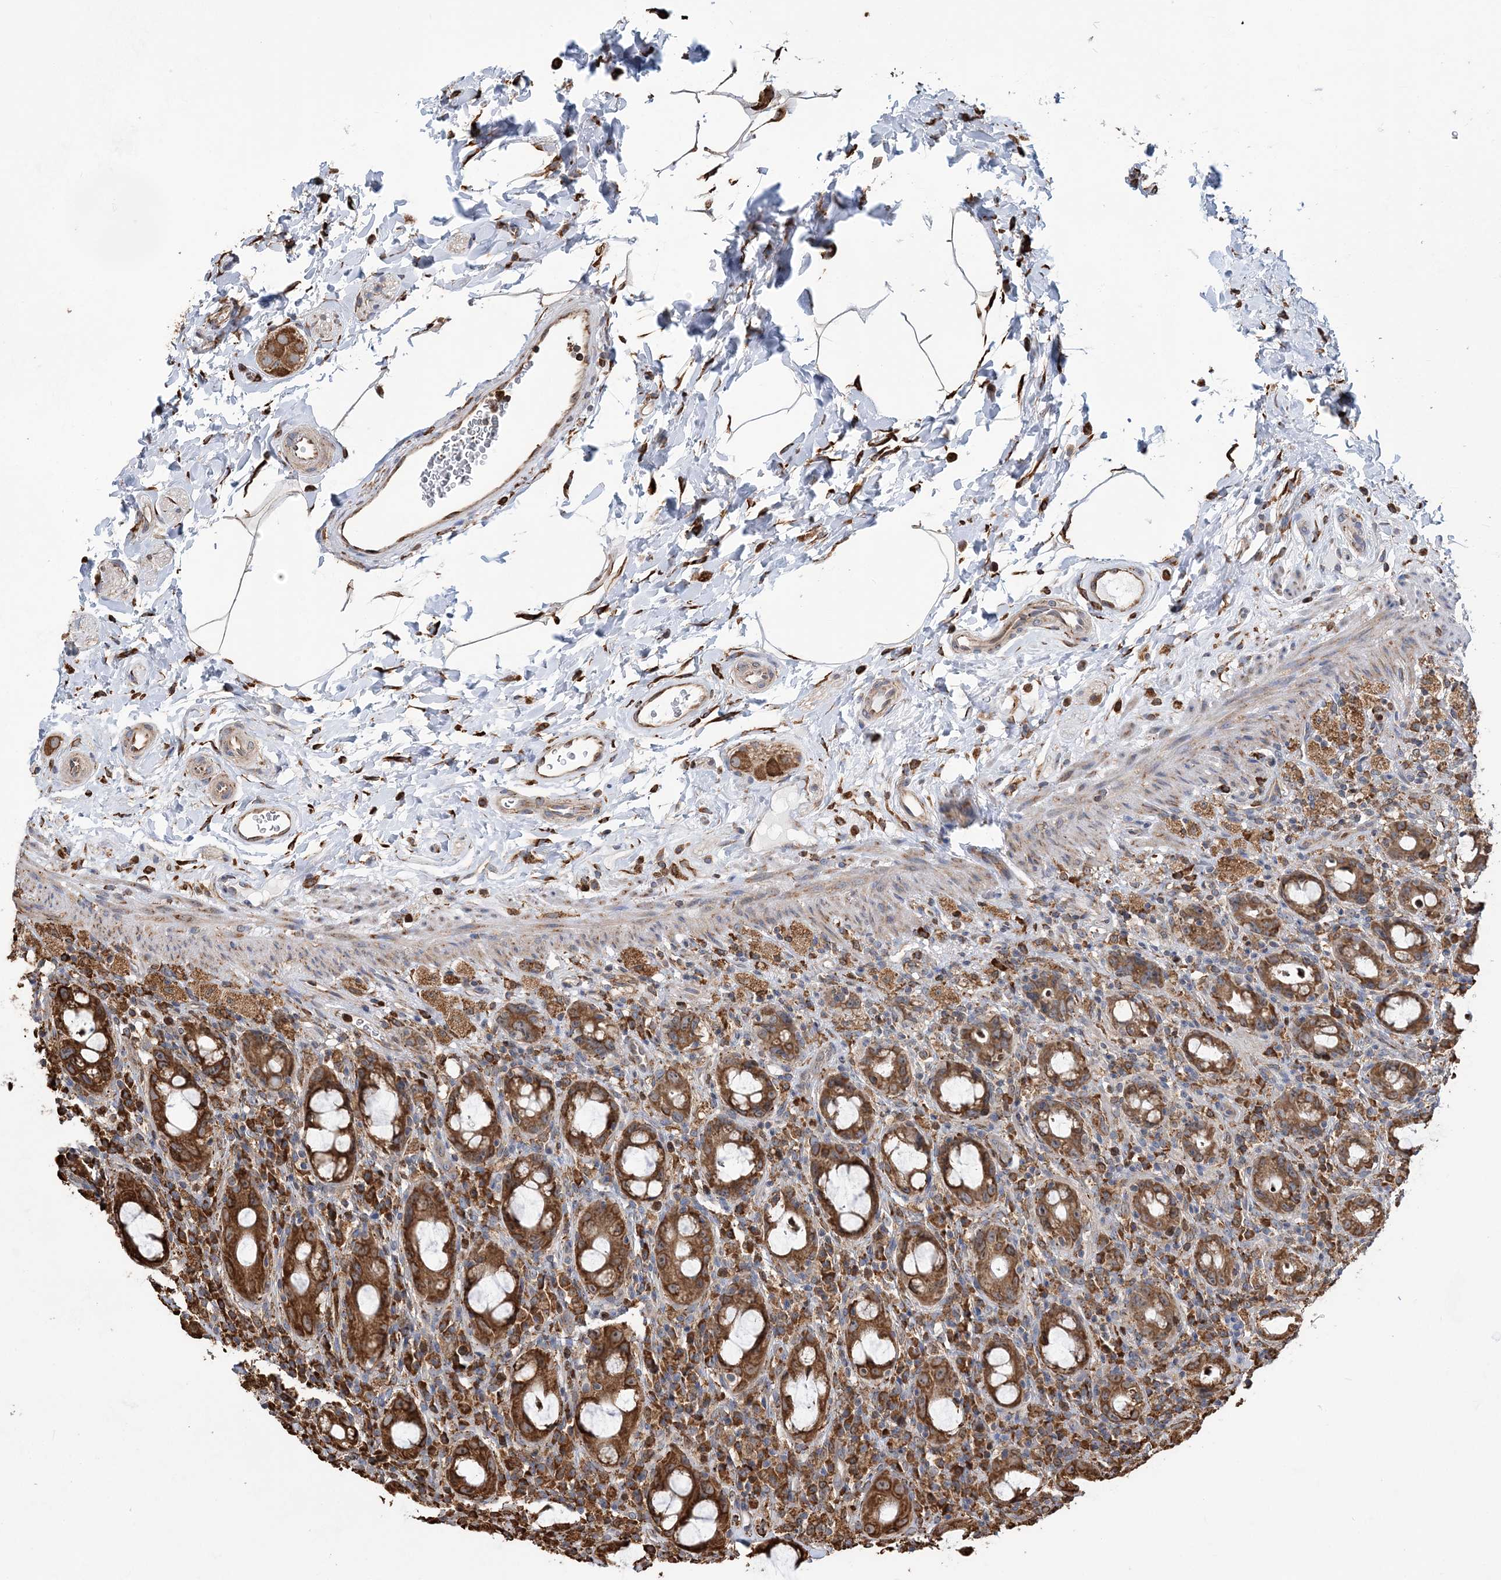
{"staining": {"intensity": "moderate", "quantity": ">75%", "location": "cytoplasmic/membranous"}, "tissue": "rectum", "cell_type": "Glandular cells", "image_type": "normal", "snomed": [{"axis": "morphology", "description": "Normal tissue, NOS"}, {"axis": "topography", "description": "Rectum"}], "caption": "Protein analysis of normal rectum reveals moderate cytoplasmic/membranous expression in approximately >75% of glandular cells.", "gene": "WDR12", "patient": {"sex": "male", "age": 44}}